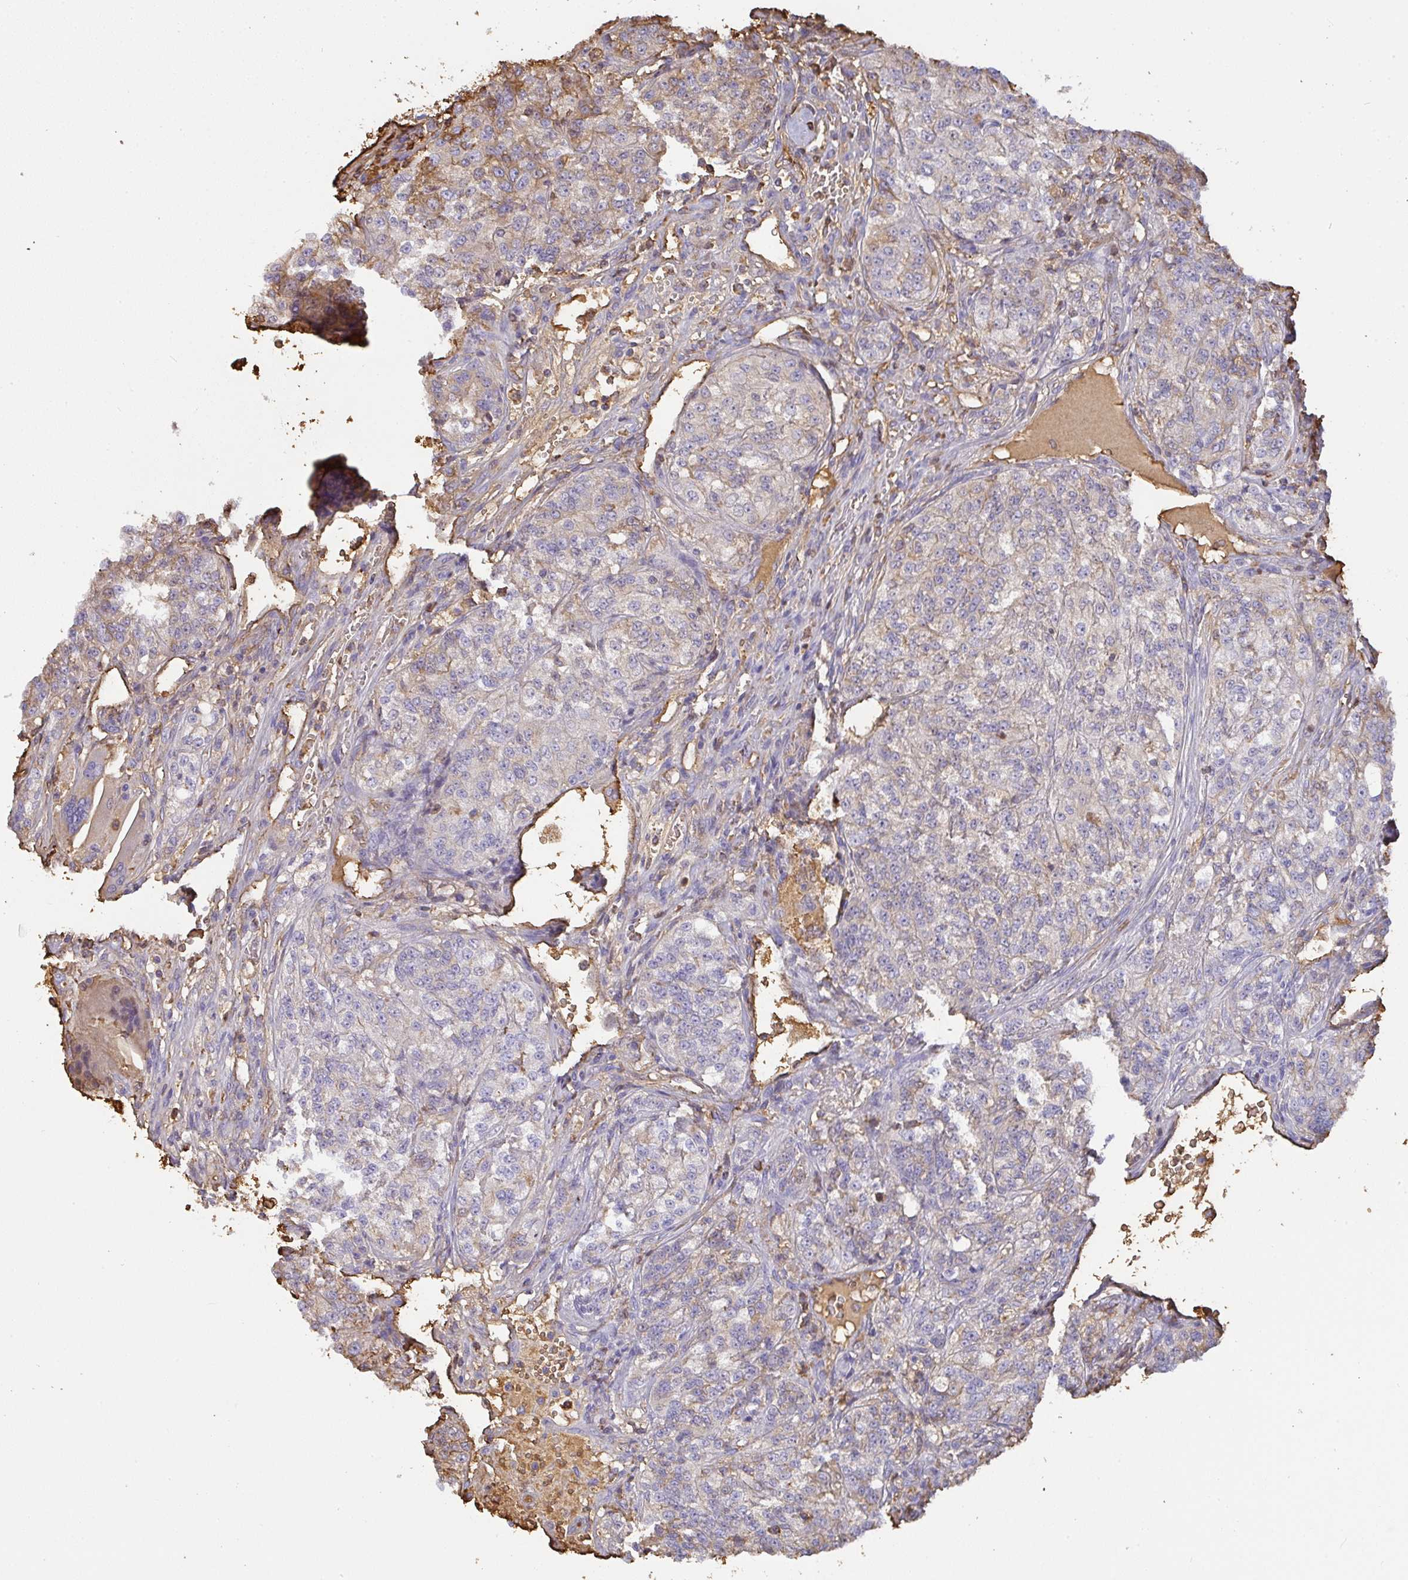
{"staining": {"intensity": "negative", "quantity": "none", "location": "none"}, "tissue": "renal cancer", "cell_type": "Tumor cells", "image_type": "cancer", "snomed": [{"axis": "morphology", "description": "Adenocarcinoma, NOS"}, {"axis": "topography", "description": "Kidney"}], "caption": "This micrograph is of renal cancer stained with IHC to label a protein in brown with the nuclei are counter-stained blue. There is no staining in tumor cells.", "gene": "SMYD5", "patient": {"sex": "female", "age": 63}}